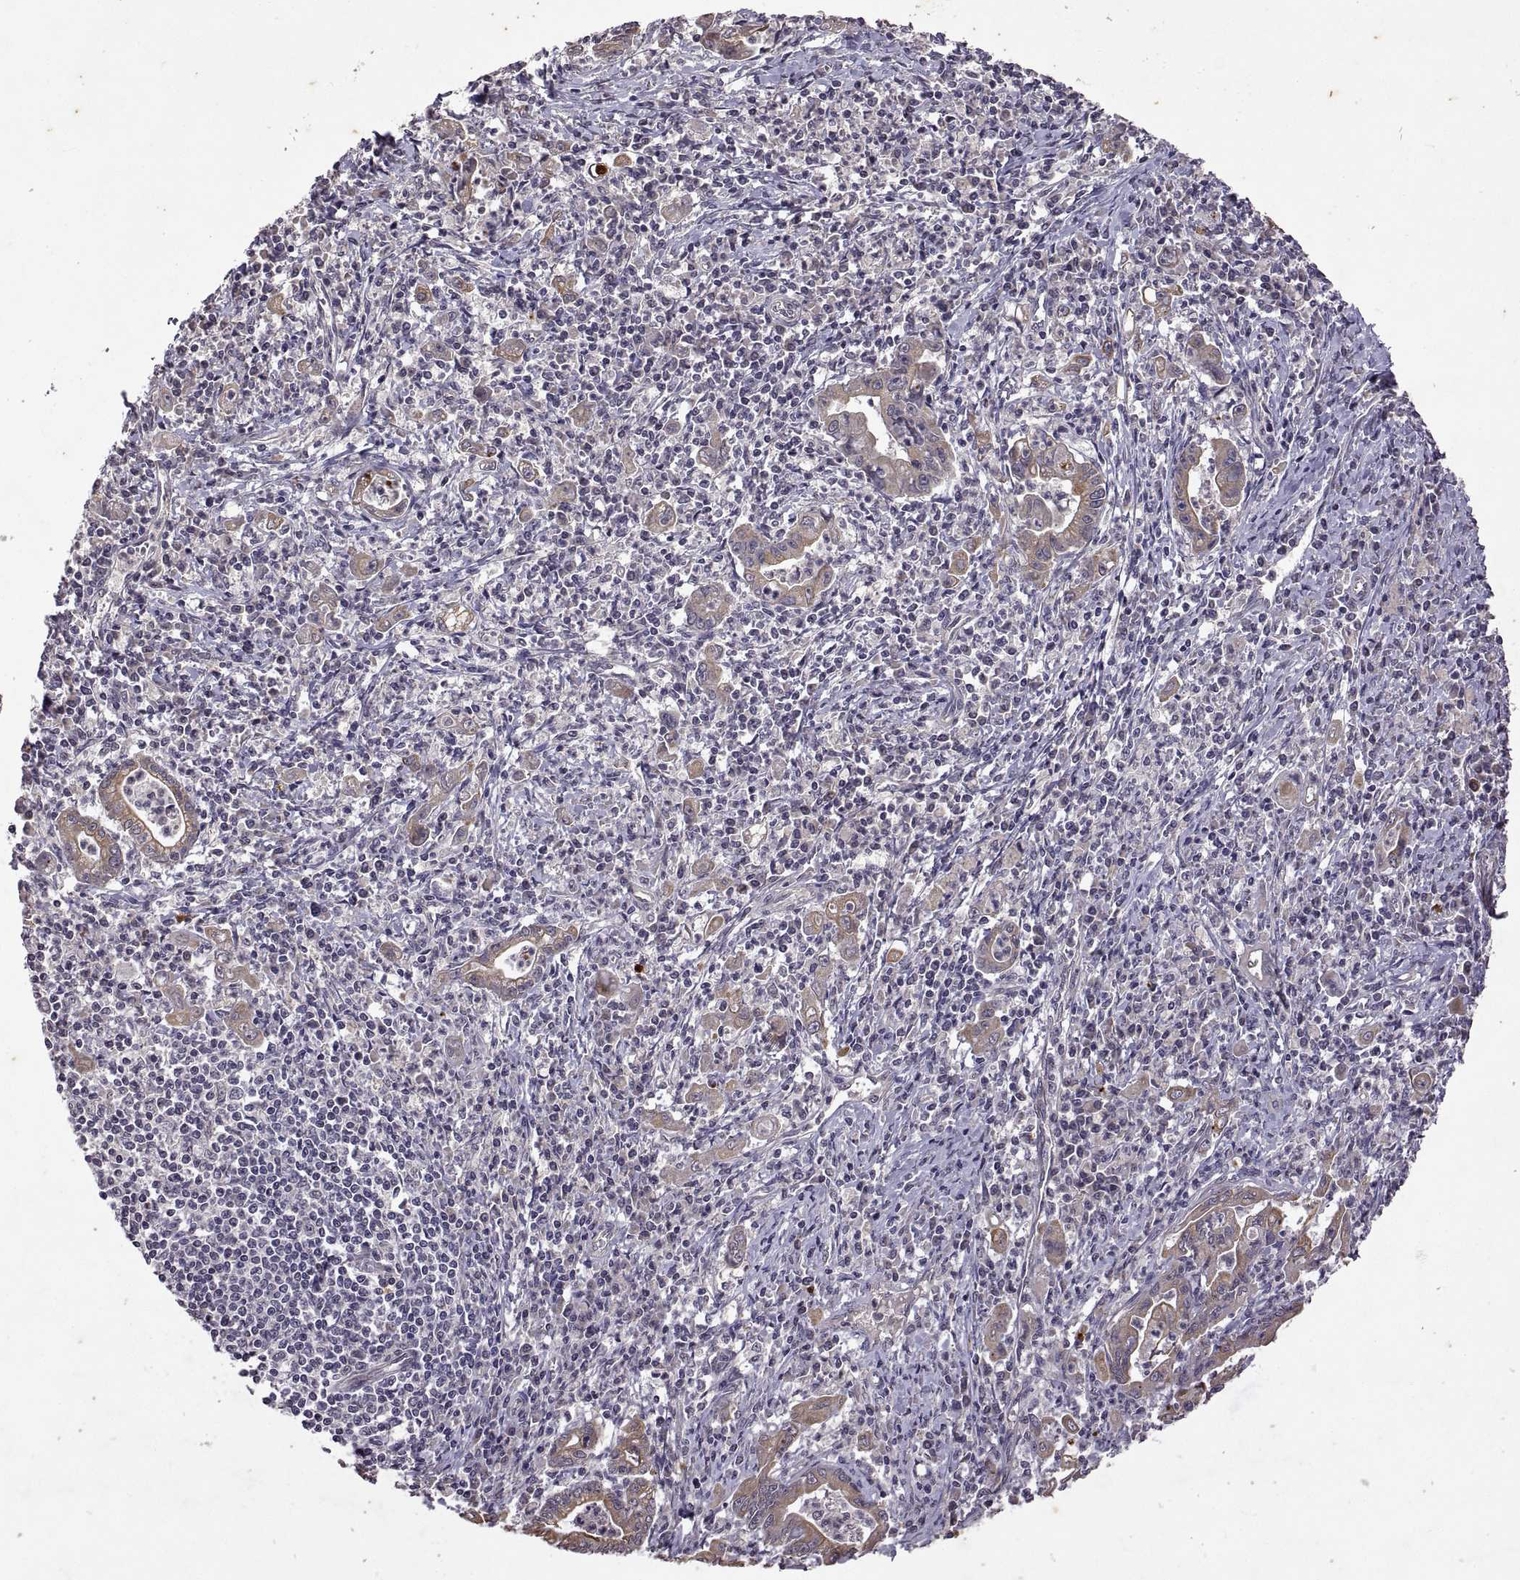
{"staining": {"intensity": "moderate", "quantity": ">75%", "location": "cytoplasmic/membranous"}, "tissue": "stomach cancer", "cell_type": "Tumor cells", "image_type": "cancer", "snomed": [{"axis": "morphology", "description": "Adenocarcinoma, NOS"}, {"axis": "topography", "description": "Stomach, upper"}], "caption": "Tumor cells reveal medium levels of moderate cytoplasmic/membranous staining in approximately >75% of cells in human adenocarcinoma (stomach). The protein of interest is shown in brown color, while the nuclei are stained blue.", "gene": "LAMA1", "patient": {"sex": "female", "age": 79}}